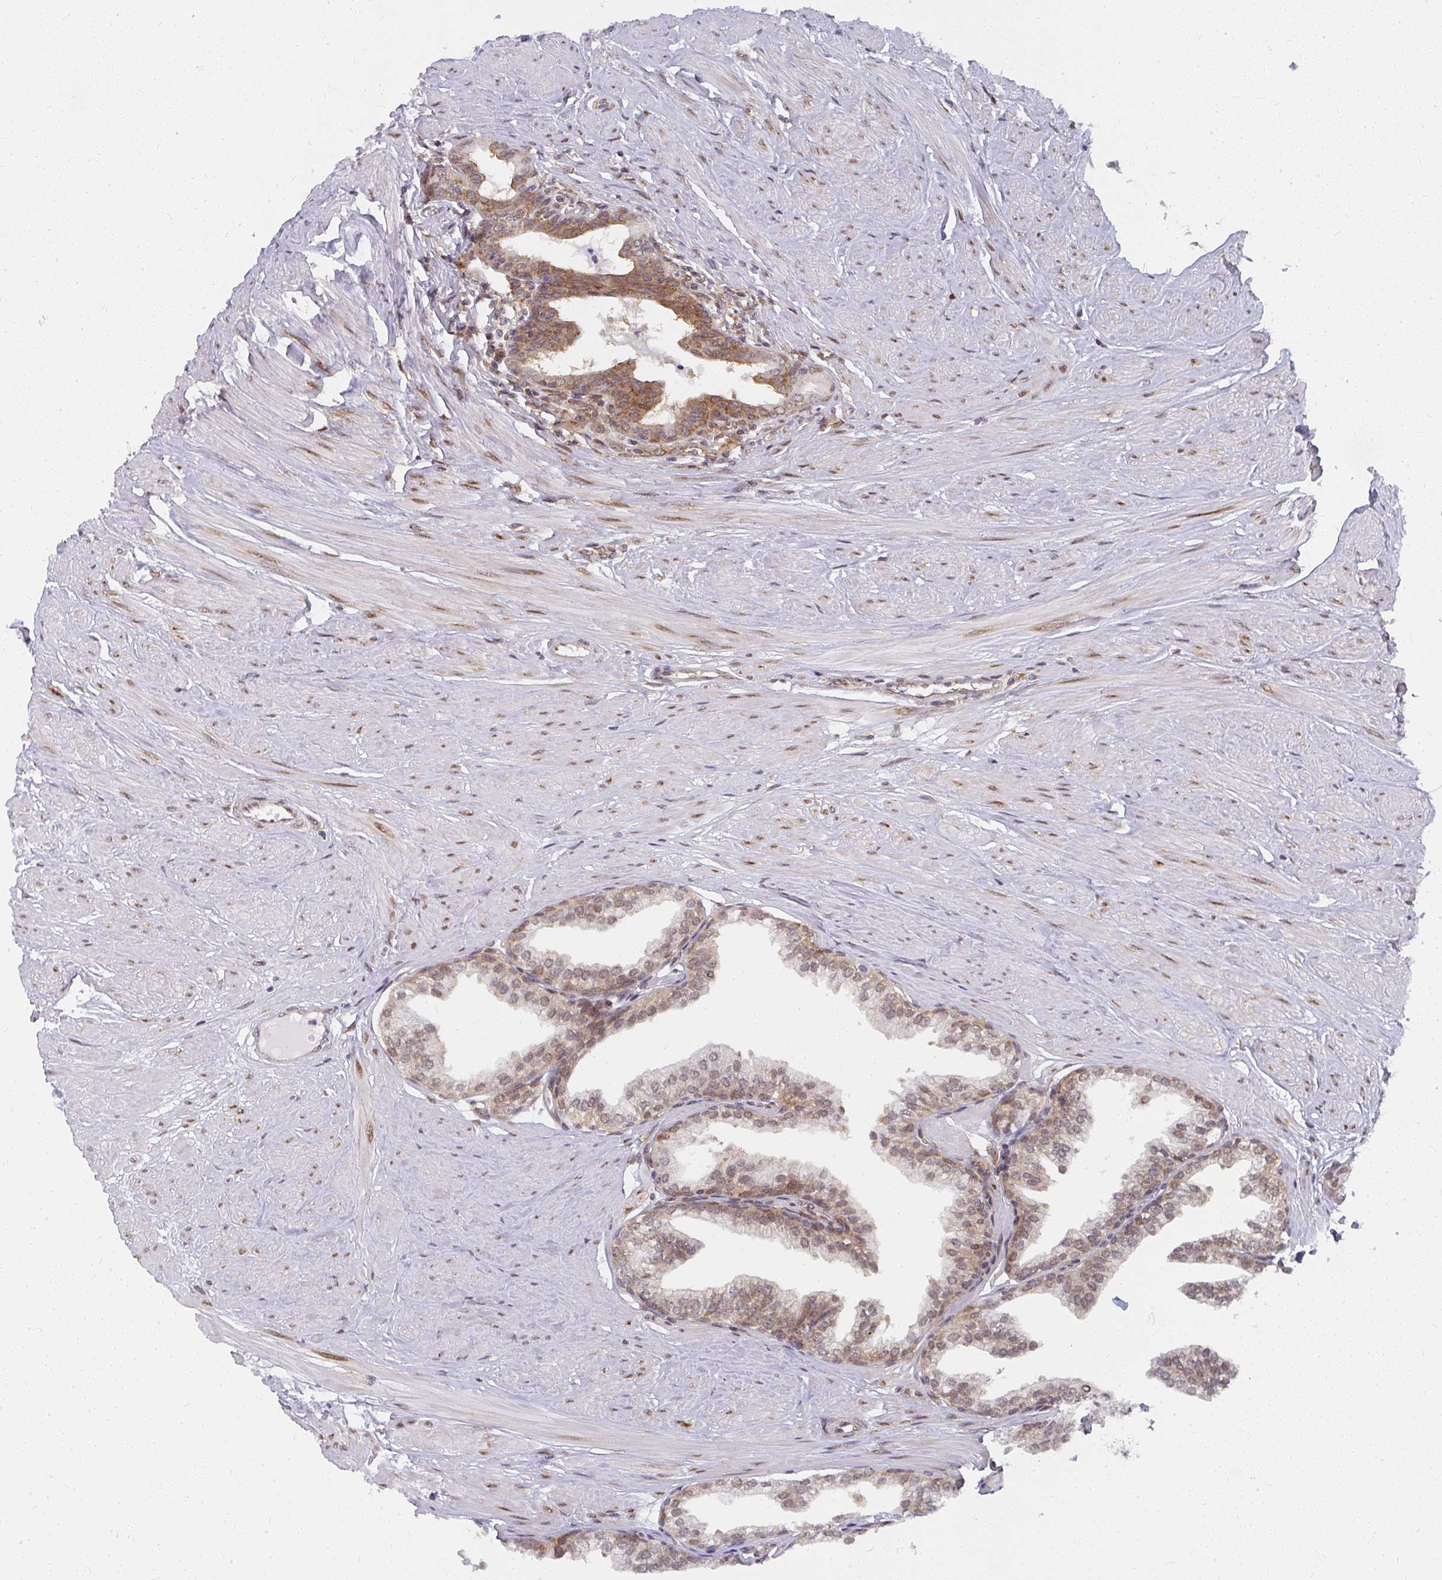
{"staining": {"intensity": "moderate", "quantity": "25%-75%", "location": "cytoplasmic/membranous,nuclear"}, "tissue": "prostate", "cell_type": "Glandular cells", "image_type": "normal", "snomed": [{"axis": "morphology", "description": "Normal tissue, NOS"}, {"axis": "topography", "description": "Prostate"}, {"axis": "topography", "description": "Peripheral nerve tissue"}], "caption": "Glandular cells demonstrate moderate cytoplasmic/membranous,nuclear staining in approximately 25%-75% of cells in benign prostate.", "gene": "SYNCRIP", "patient": {"sex": "male", "age": 55}}